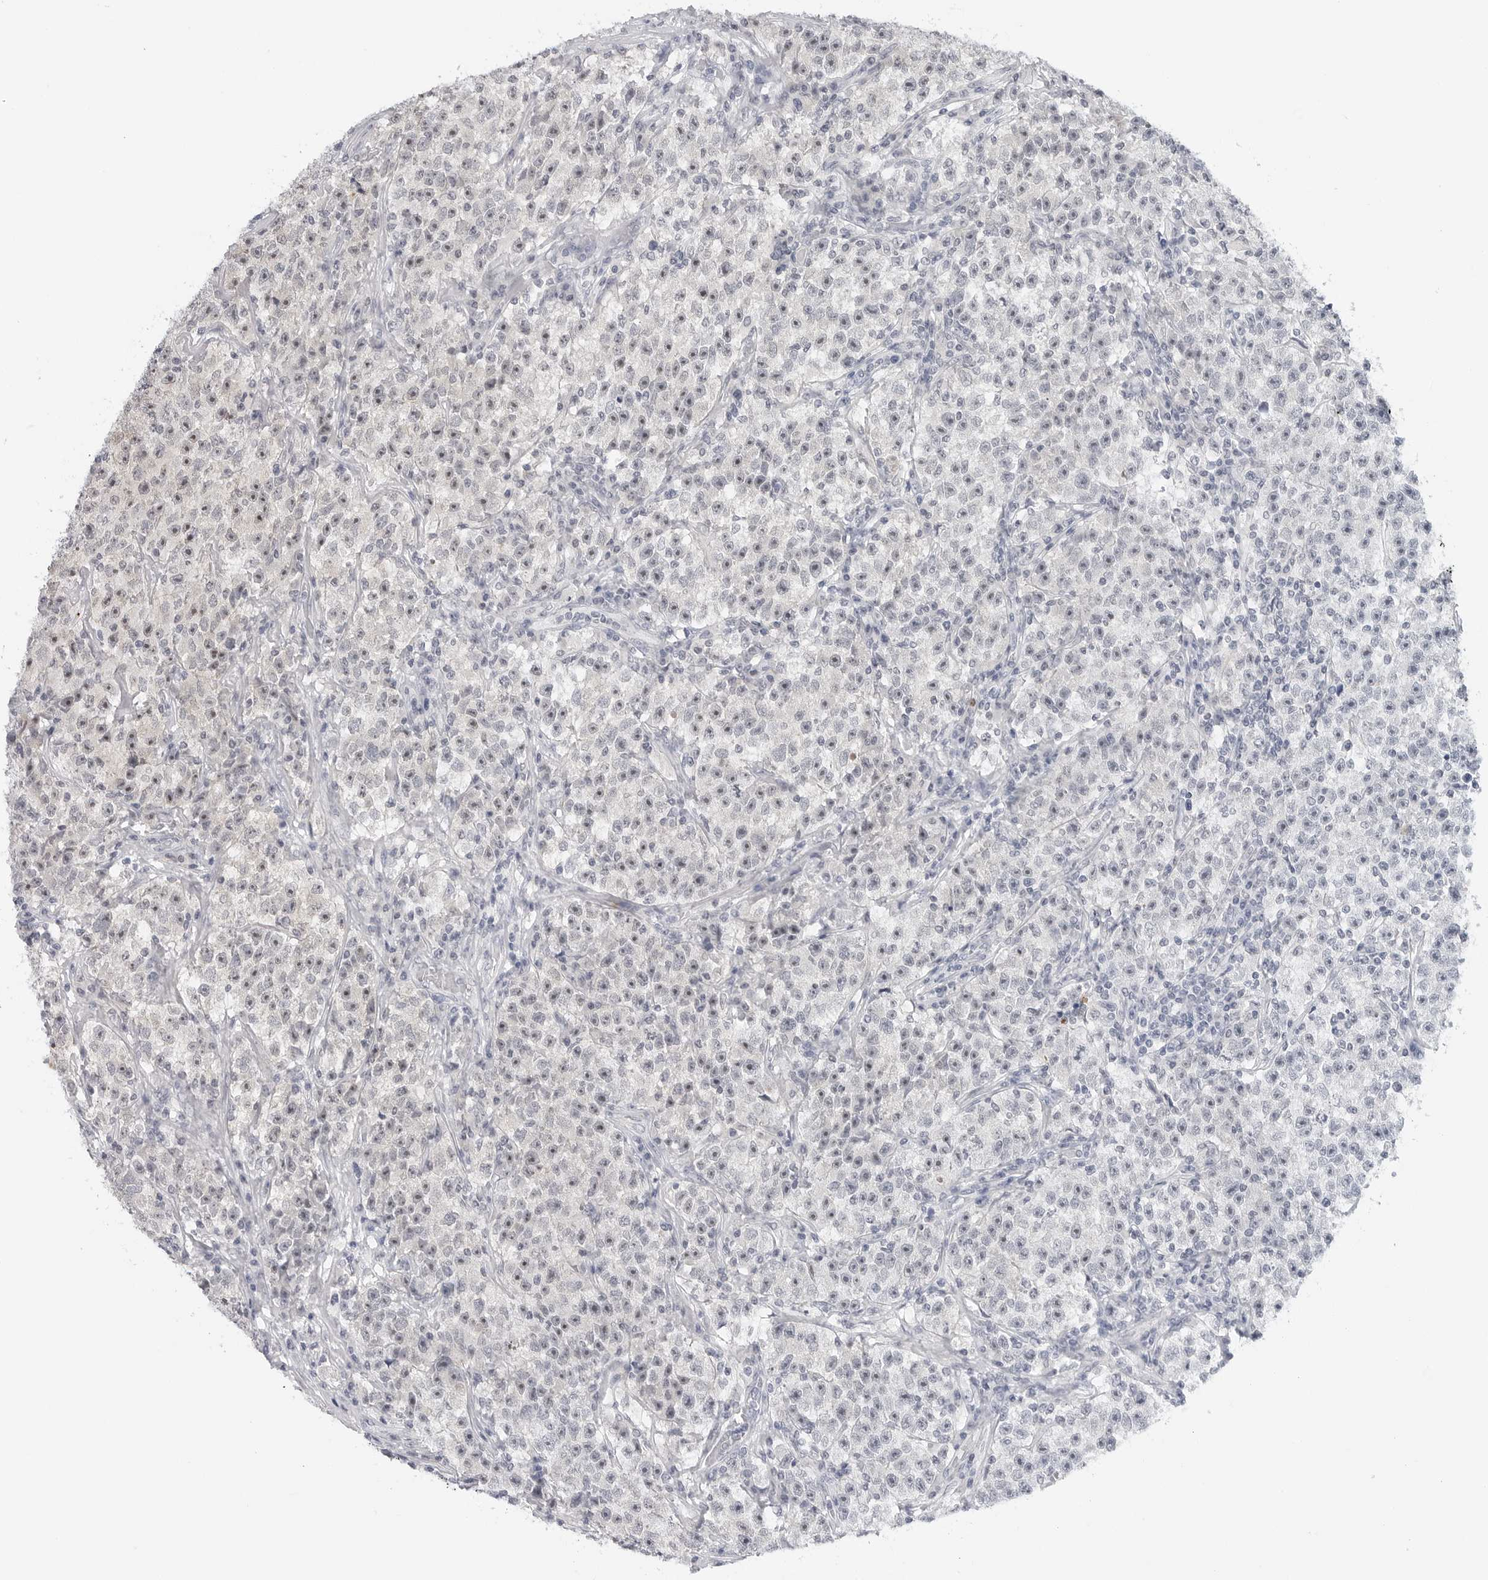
{"staining": {"intensity": "weak", "quantity": ">75%", "location": "nuclear"}, "tissue": "testis cancer", "cell_type": "Tumor cells", "image_type": "cancer", "snomed": [{"axis": "morphology", "description": "Seminoma, NOS"}, {"axis": "topography", "description": "Testis"}], "caption": "Brown immunohistochemical staining in testis seminoma displays weak nuclear expression in approximately >75% of tumor cells. Nuclei are stained in blue.", "gene": "MAP2K5", "patient": {"sex": "male", "age": 22}}